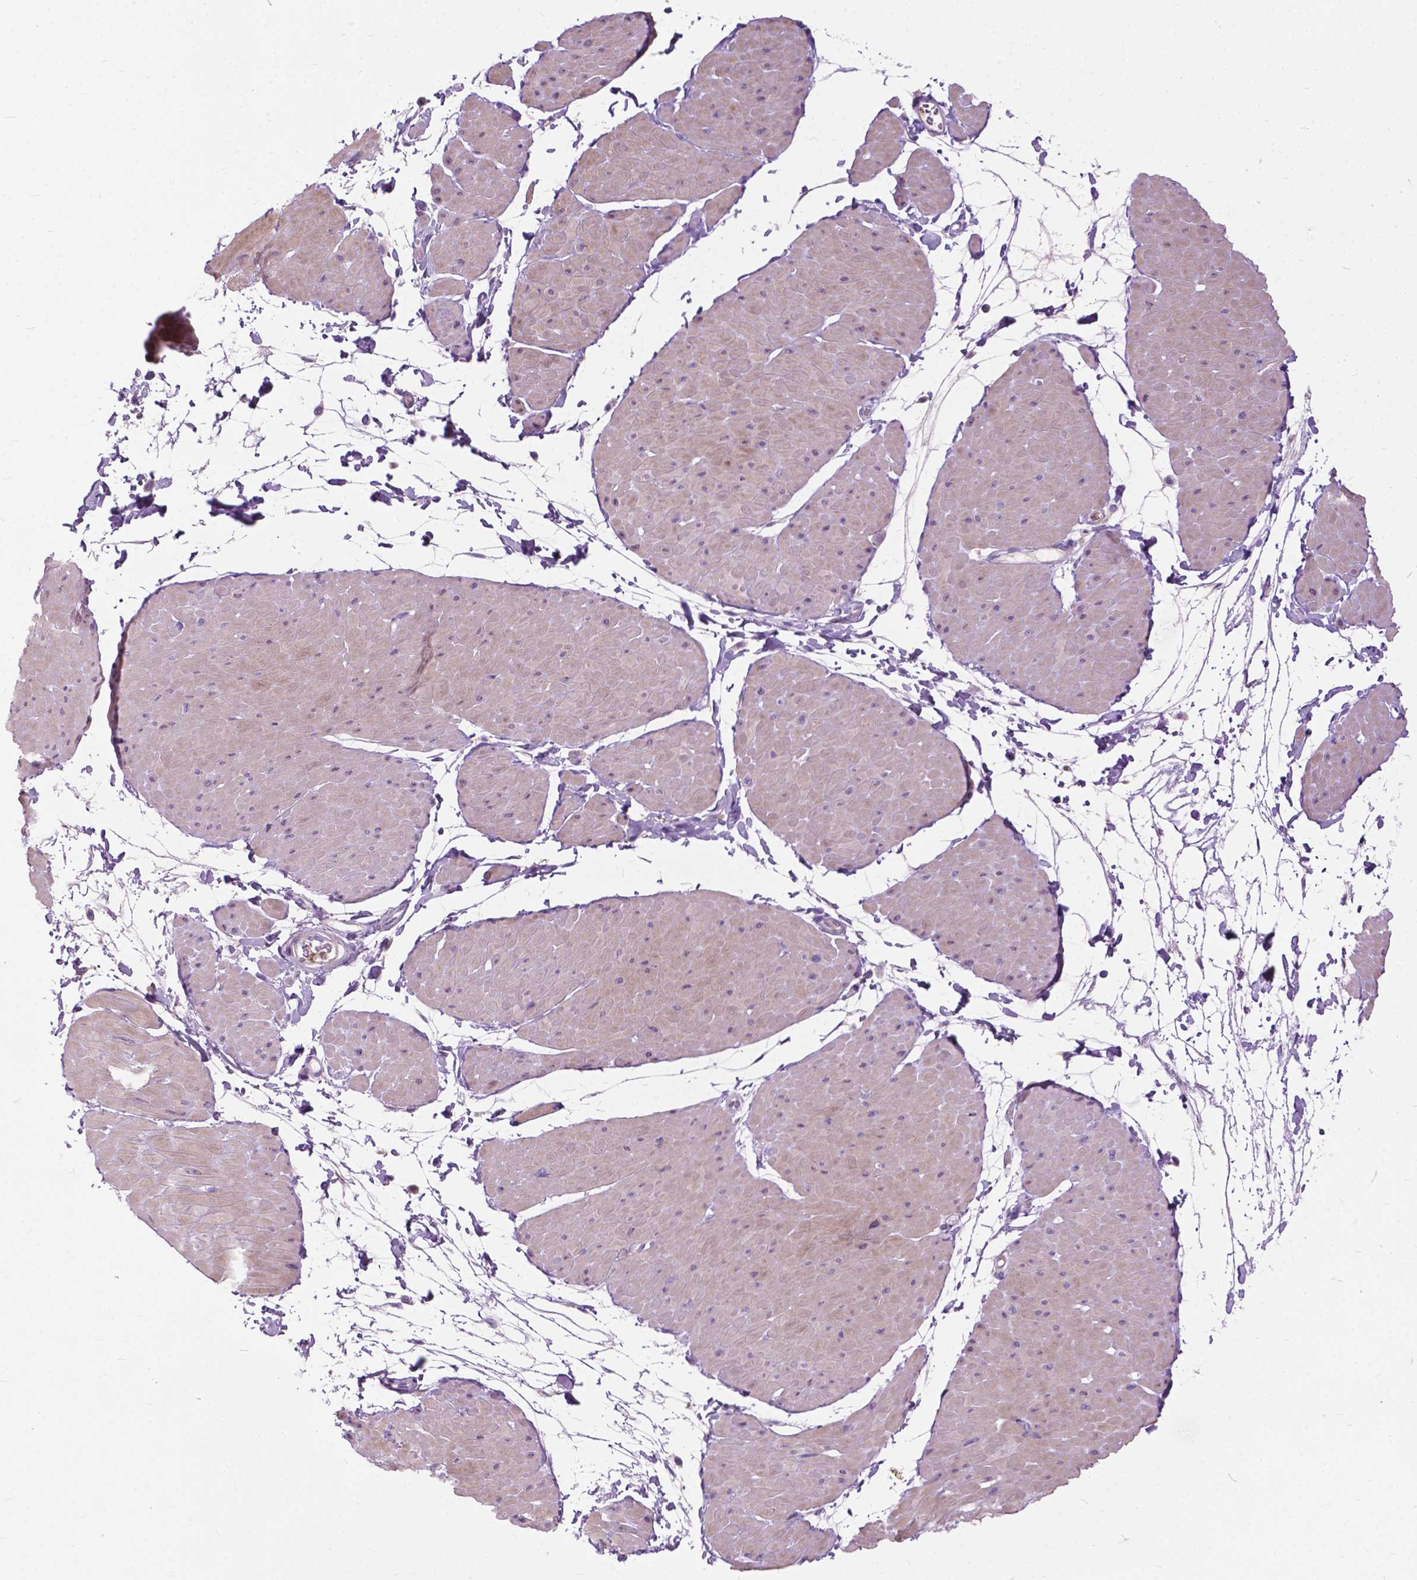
{"staining": {"intensity": "weak", "quantity": "<25%", "location": "cytoplasmic/membranous"}, "tissue": "adipose tissue", "cell_type": "Adipocytes", "image_type": "normal", "snomed": [{"axis": "morphology", "description": "Normal tissue, NOS"}, {"axis": "topography", "description": "Smooth muscle"}, {"axis": "topography", "description": "Peripheral nerve tissue"}], "caption": "This is an IHC photomicrograph of benign human adipose tissue. There is no expression in adipocytes.", "gene": "PRR35", "patient": {"sex": "male", "age": 58}}